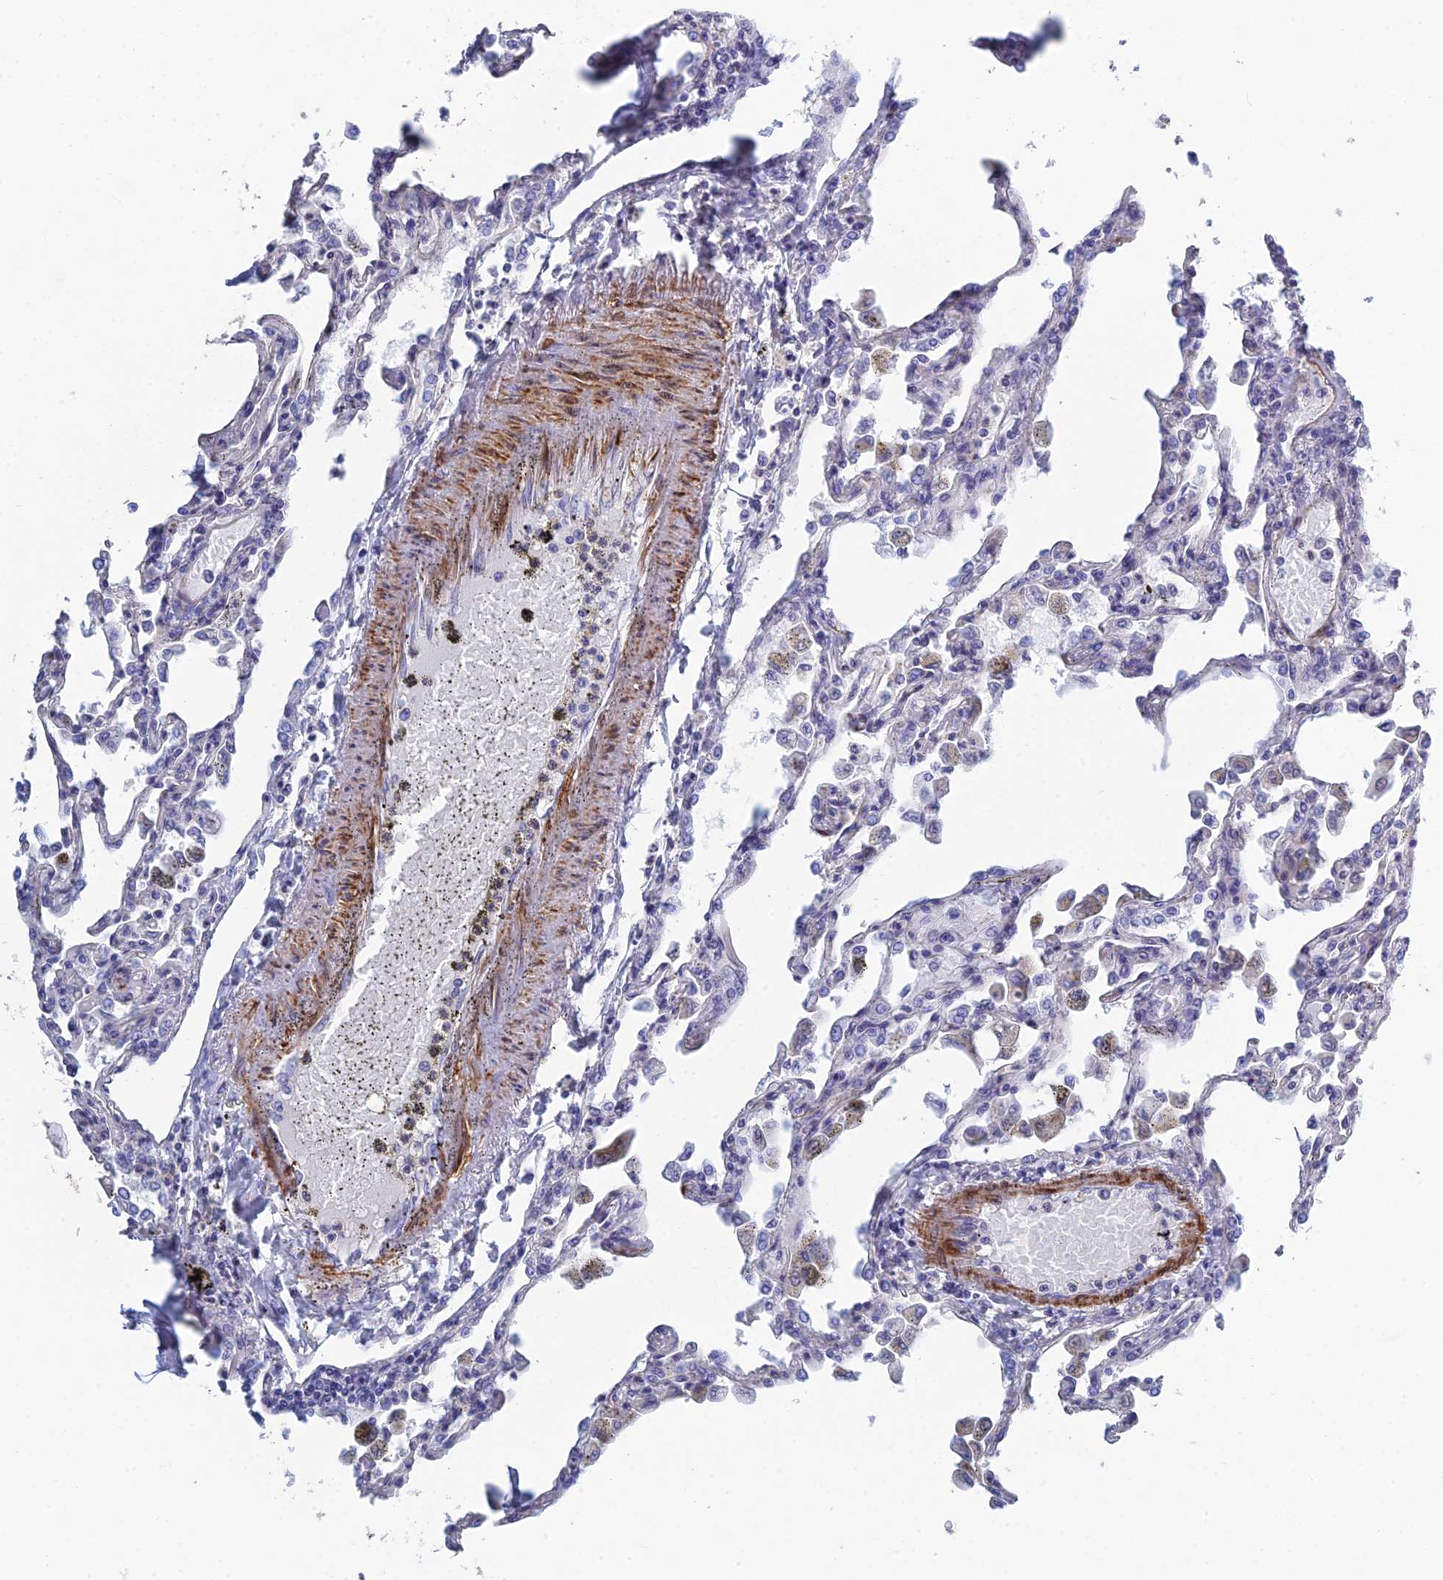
{"staining": {"intensity": "strong", "quantity": "<25%", "location": "cytoplasmic/membranous"}, "tissue": "lung", "cell_type": "Alveolar cells", "image_type": "normal", "snomed": [{"axis": "morphology", "description": "Normal tissue, NOS"}, {"axis": "topography", "description": "Bronchus"}, {"axis": "topography", "description": "Lung"}], "caption": "Immunohistochemistry staining of unremarkable lung, which demonstrates medium levels of strong cytoplasmic/membranous staining in about <25% of alveolar cells indicating strong cytoplasmic/membranous protein expression. The staining was performed using DAB (3,3'-diaminobenzidine) (brown) for protein detection and nuclei were counterstained in hematoxylin (blue).", "gene": "PCDHA8", "patient": {"sex": "female", "age": 49}}